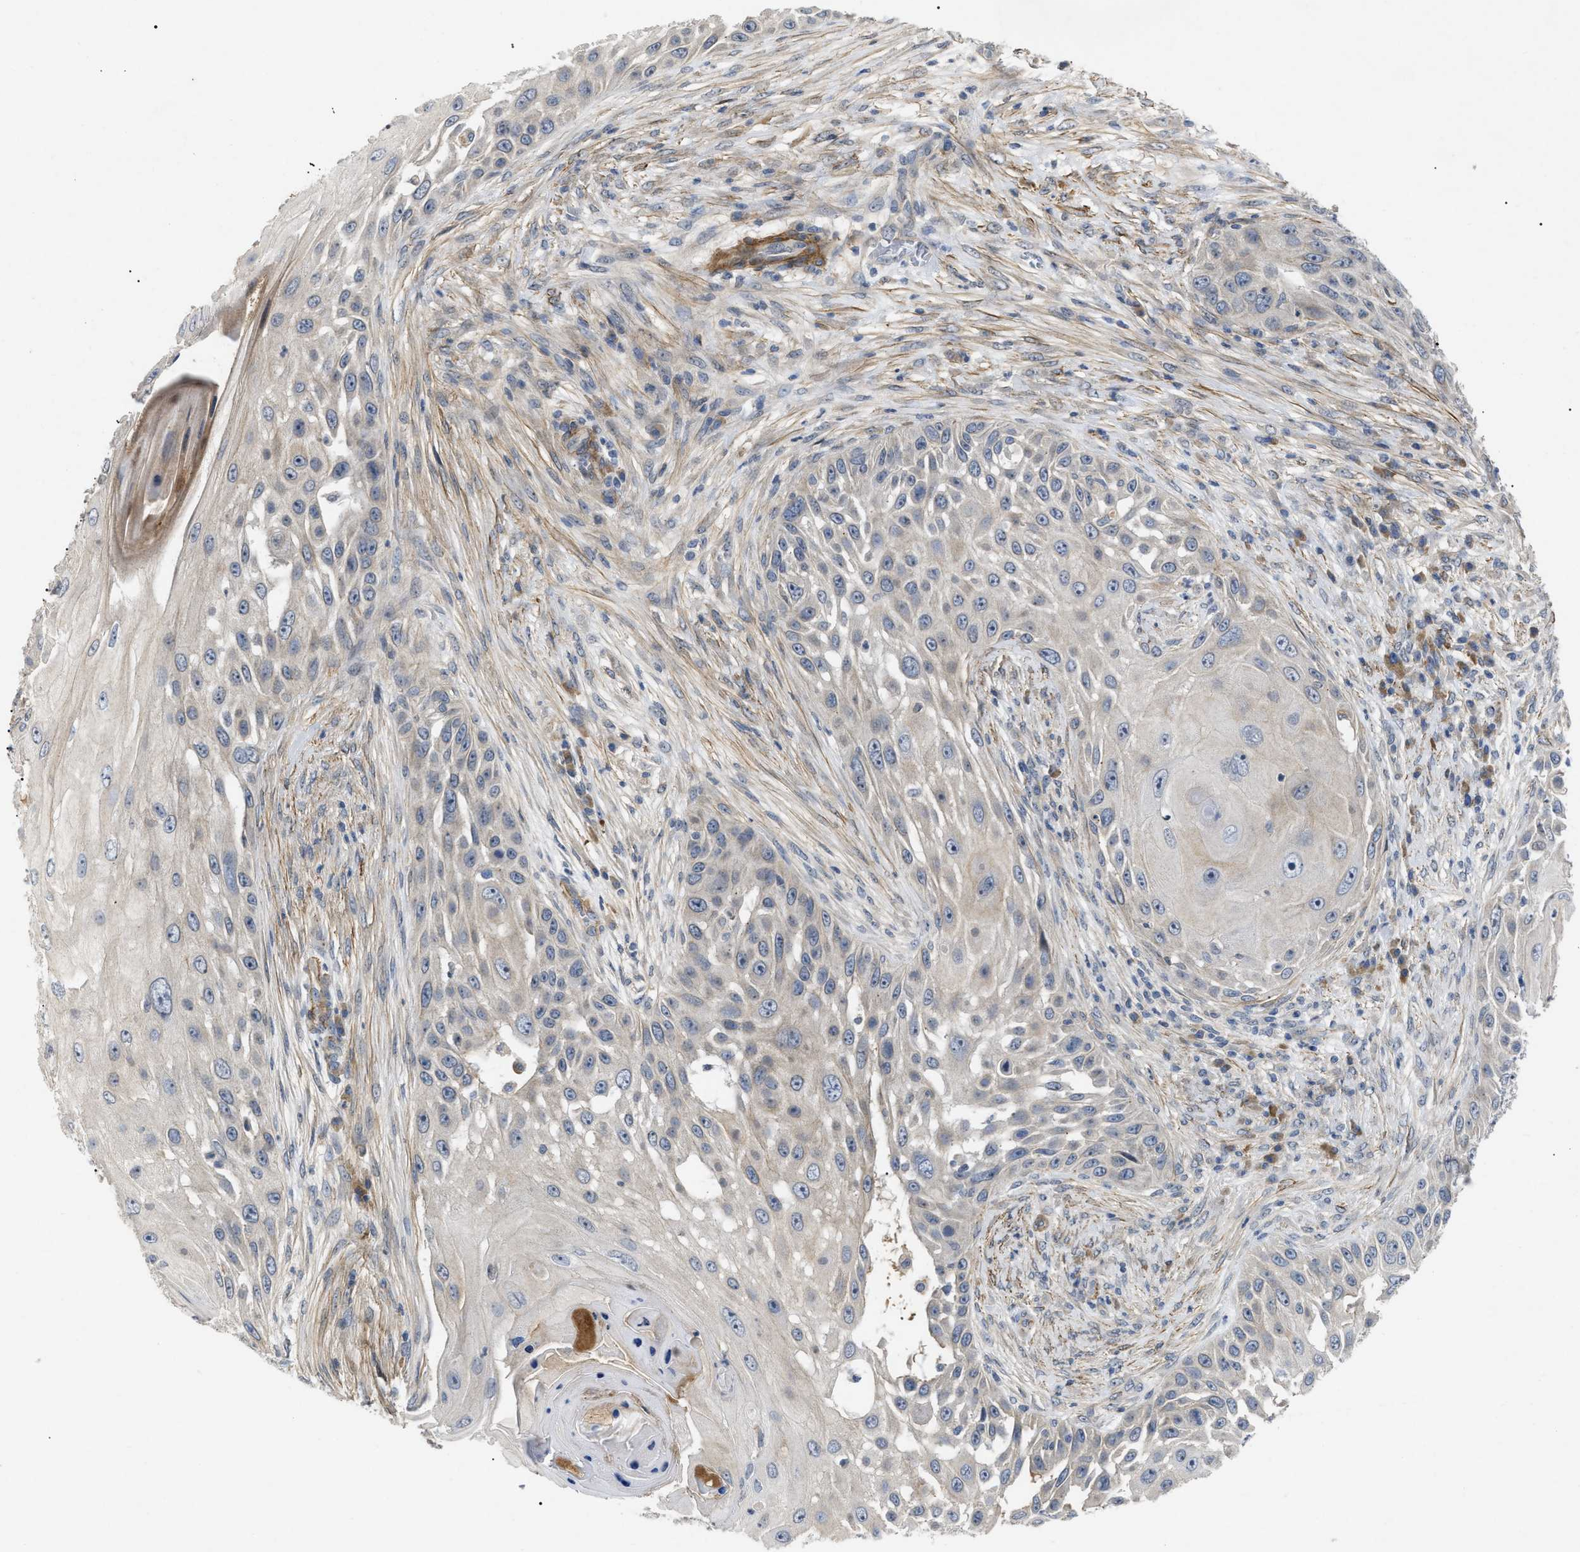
{"staining": {"intensity": "negative", "quantity": "none", "location": "none"}, "tissue": "skin cancer", "cell_type": "Tumor cells", "image_type": "cancer", "snomed": [{"axis": "morphology", "description": "Squamous cell carcinoma, NOS"}, {"axis": "topography", "description": "Skin"}], "caption": "Immunohistochemistry (IHC) histopathology image of squamous cell carcinoma (skin) stained for a protein (brown), which demonstrates no expression in tumor cells. (DAB IHC visualized using brightfield microscopy, high magnification).", "gene": "ST6GALNAC6", "patient": {"sex": "female", "age": 44}}